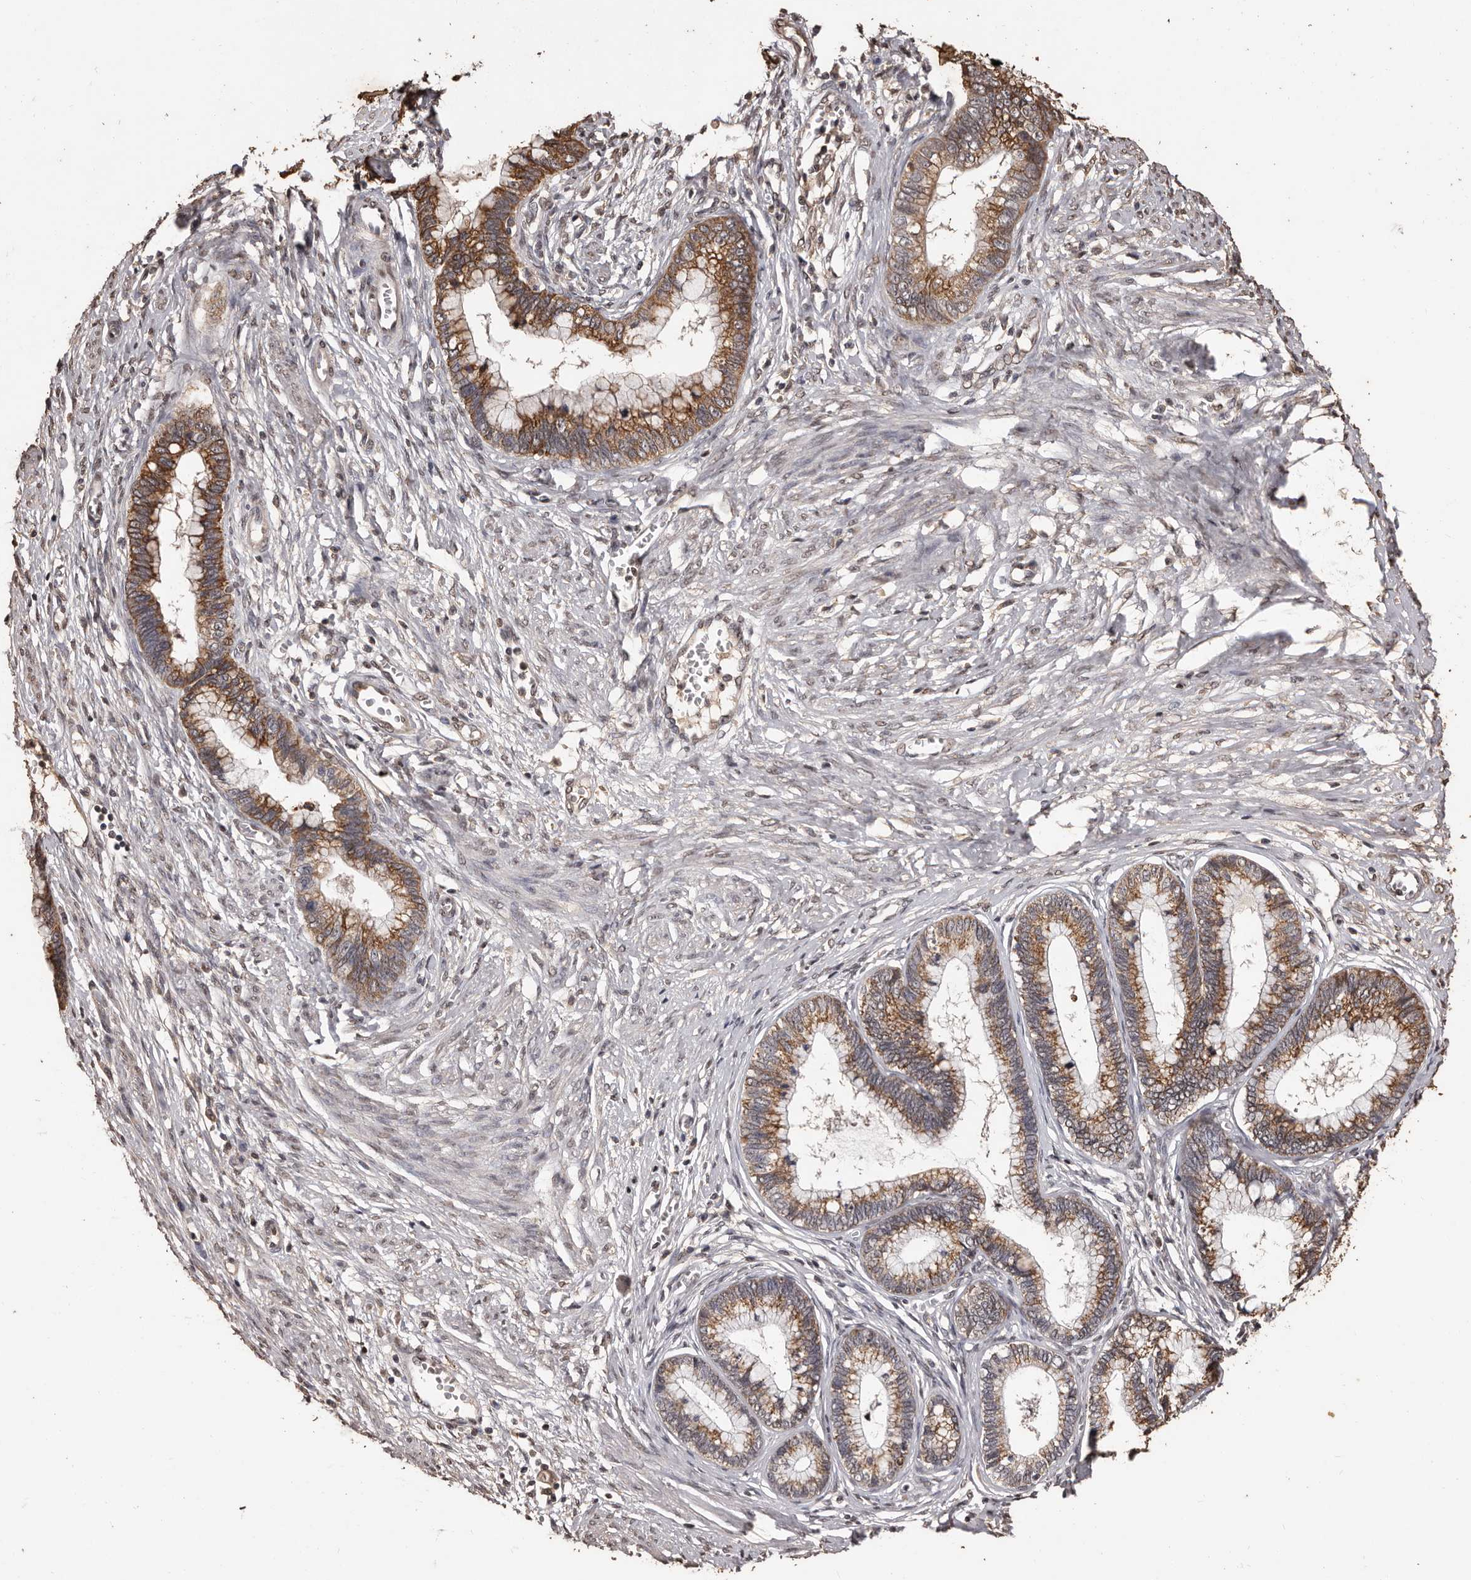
{"staining": {"intensity": "moderate", "quantity": ">75%", "location": "cytoplasmic/membranous"}, "tissue": "cervical cancer", "cell_type": "Tumor cells", "image_type": "cancer", "snomed": [{"axis": "morphology", "description": "Adenocarcinoma, NOS"}, {"axis": "topography", "description": "Cervix"}], "caption": "A brown stain labels moderate cytoplasmic/membranous staining of a protein in human cervical cancer (adenocarcinoma) tumor cells.", "gene": "NAV1", "patient": {"sex": "female", "age": 44}}